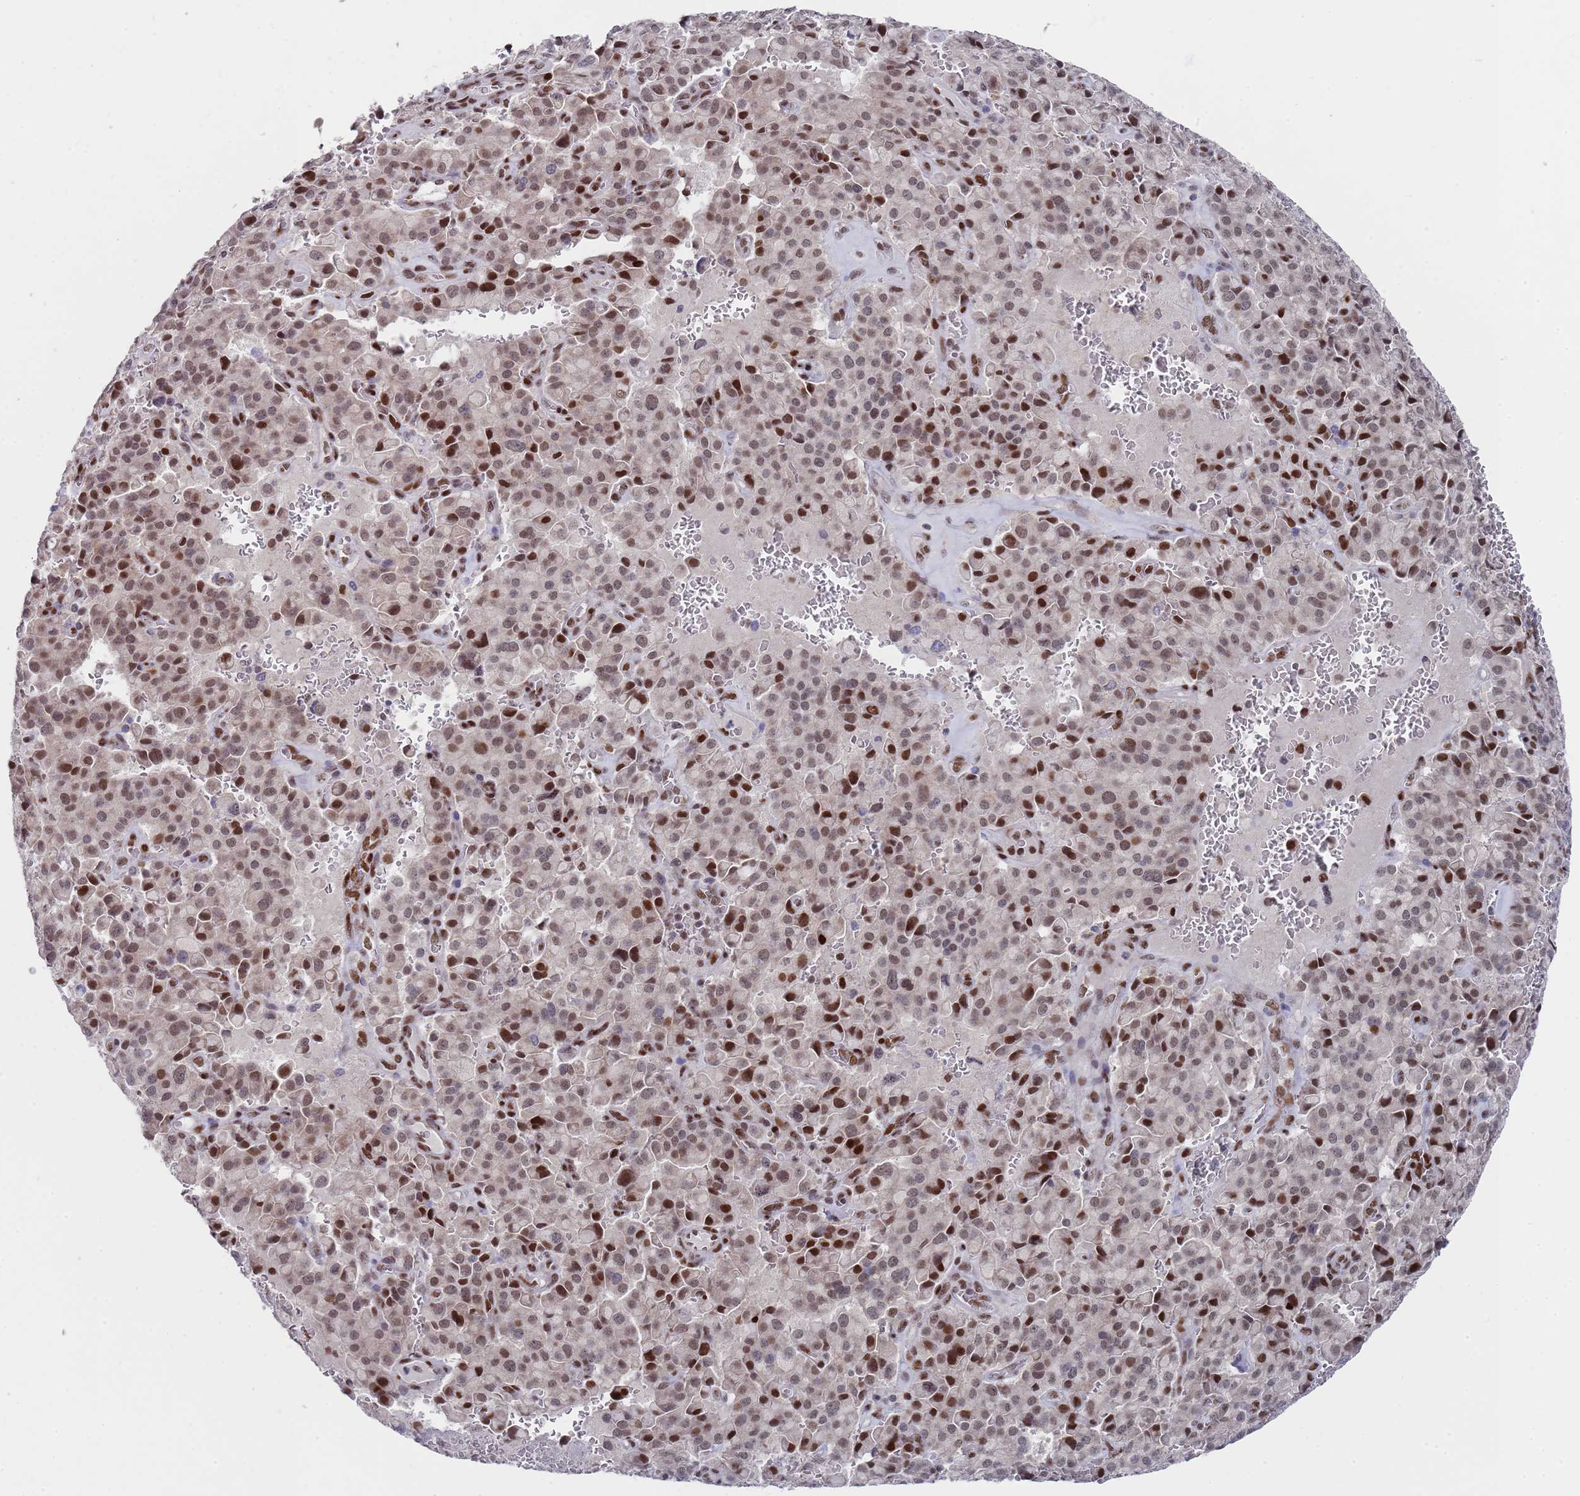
{"staining": {"intensity": "strong", "quantity": ">75%", "location": "nuclear"}, "tissue": "pancreatic cancer", "cell_type": "Tumor cells", "image_type": "cancer", "snomed": [{"axis": "morphology", "description": "Adenocarcinoma, NOS"}, {"axis": "topography", "description": "Pancreas"}], "caption": "About >75% of tumor cells in adenocarcinoma (pancreatic) show strong nuclear protein staining as visualized by brown immunohistochemical staining.", "gene": "COPS6", "patient": {"sex": "male", "age": 65}}